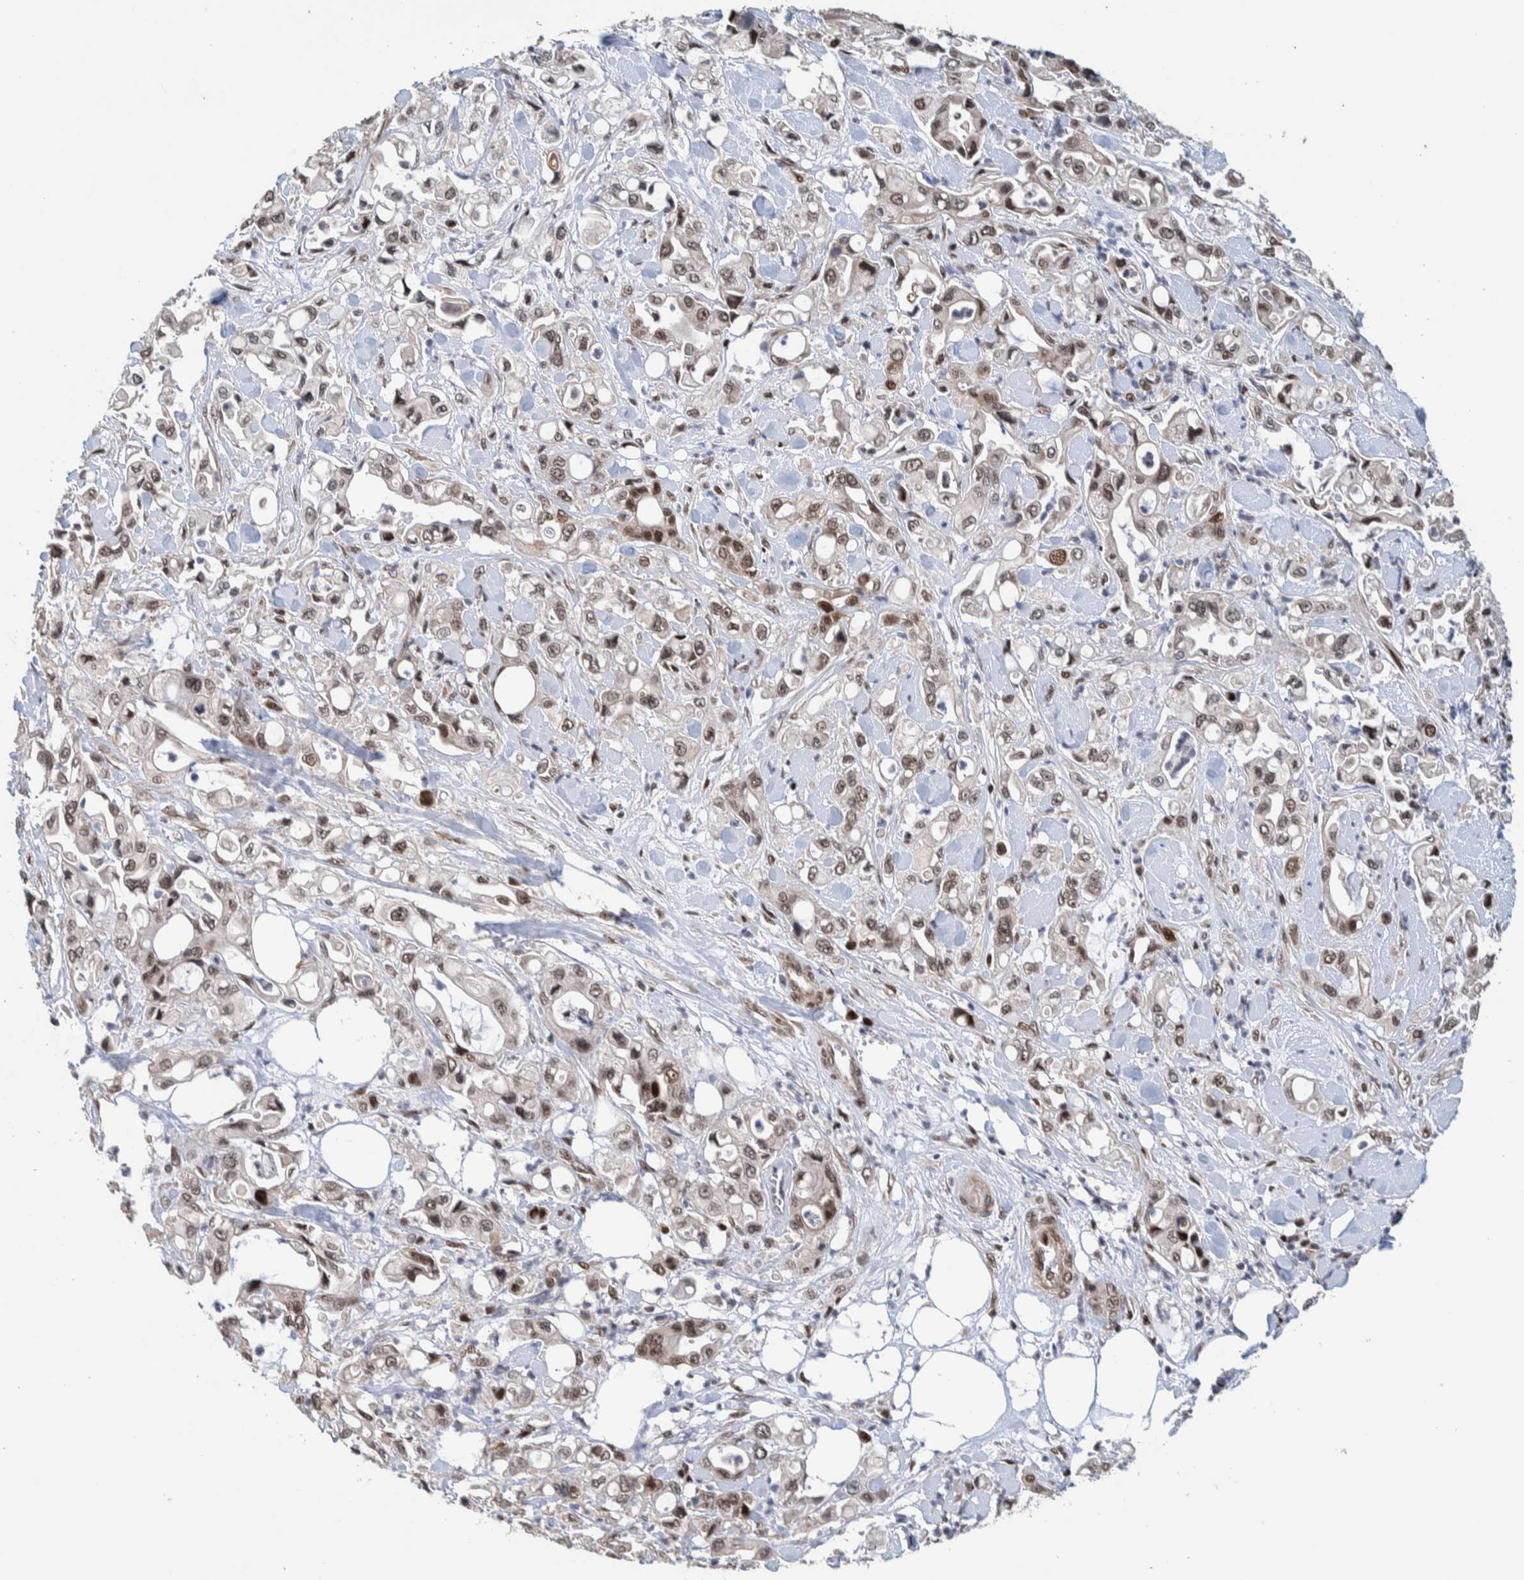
{"staining": {"intensity": "moderate", "quantity": ">75%", "location": "nuclear"}, "tissue": "pancreatic cancer", "cell_type": "Tumor cells", "image_type": "cancer", "snomed": [{"axis": "morphology", "description": "Adenocarcinoma, NOS"}, {"axis": "topography", "description": "Pancreas"}], "caption": "Protein staining of pancreatic cancer (adenocarcinoma) tissue demonstrates moderate nuclear staining in approximately >75% of tumor cells.", "gene": "CHD4", "patient": {"sex": "male", "age": 70}}